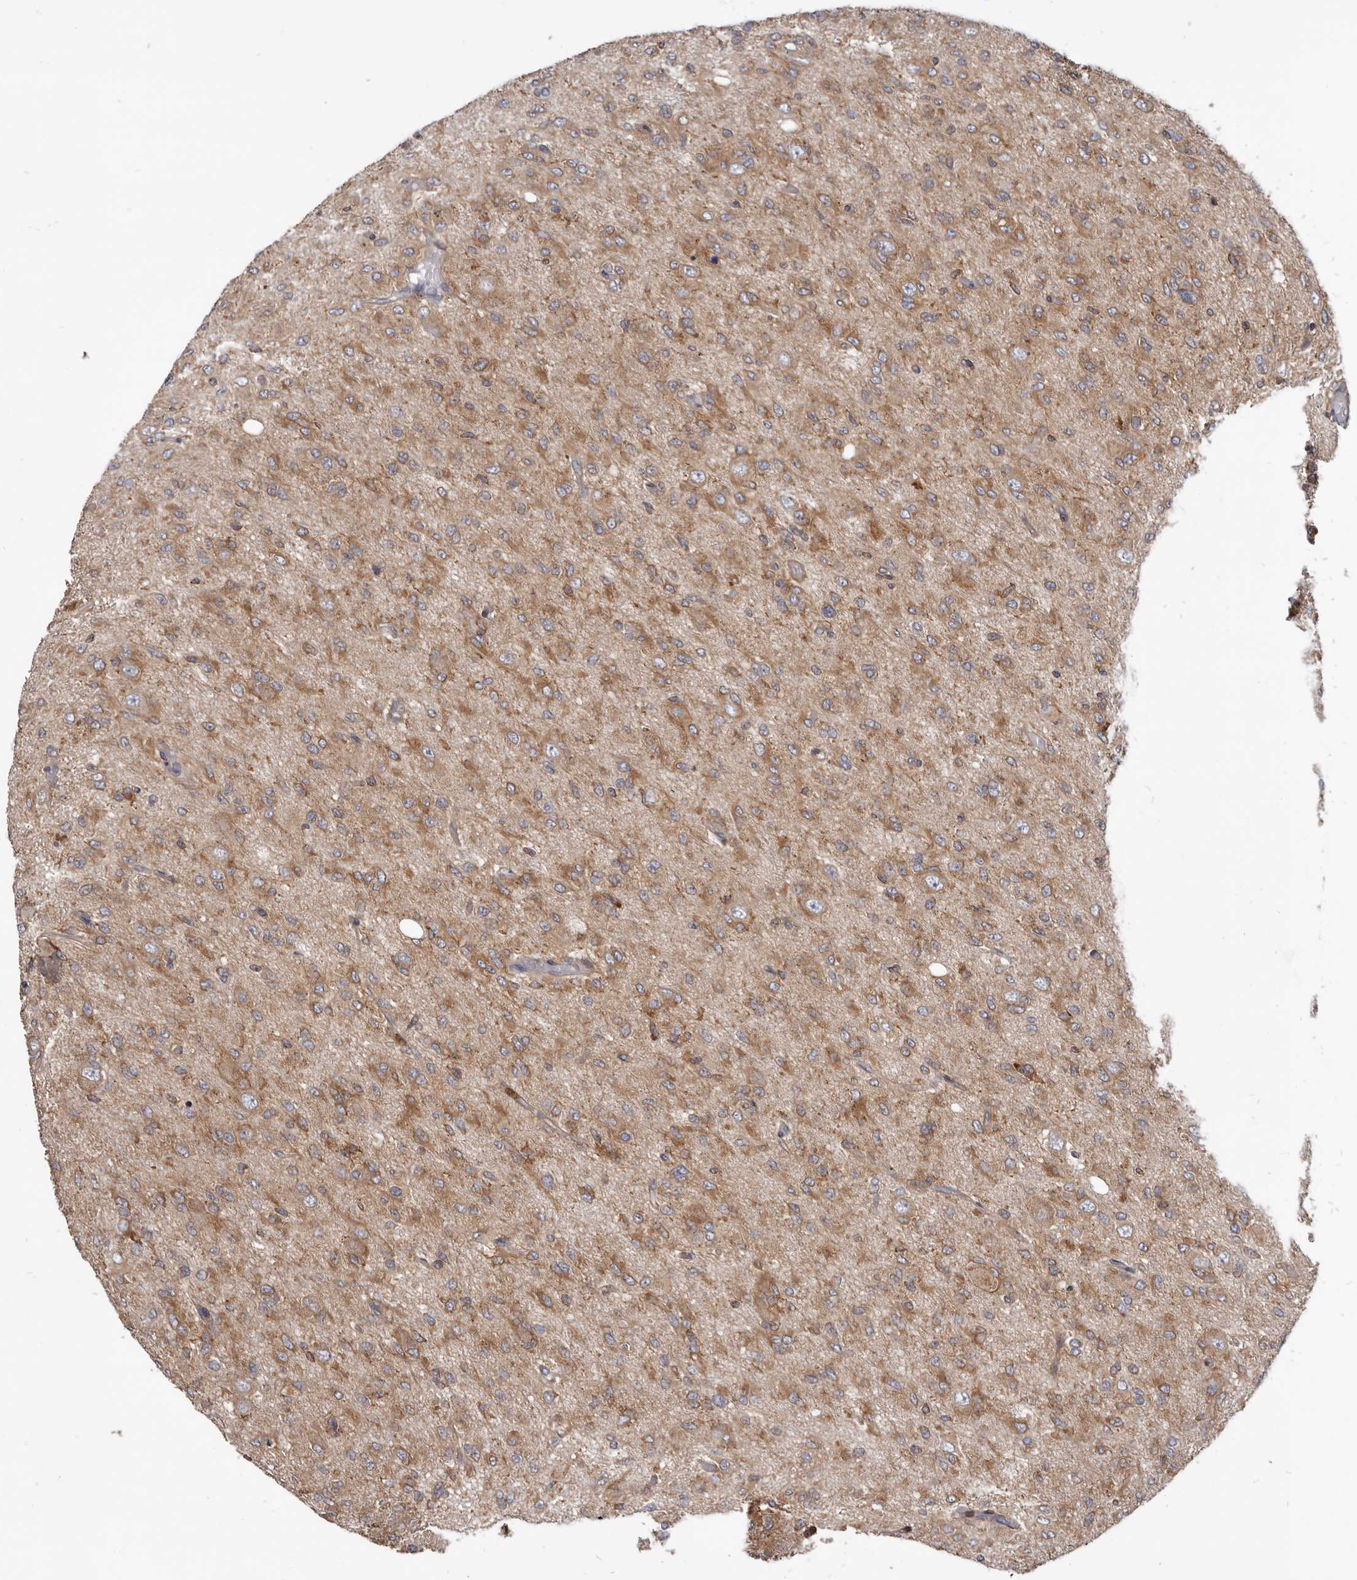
{"staining": {"intensity": "moderate", "quantity": ">75%", "location": "cytoplasmic/membranous"}, "tissue": "glioma", "cell_type": "Tumor cells", "image_type": "cancer", "snomed": [{"axis": "morphology", "description": "Glioma, malignant, High grade"}, {"axis": "topography", "description": "Brain"}], "caption": "Moderate cytoplasmic/membranous expression for a protein is appreciated in about >75% of tumor cells of malignant glioma (high-grade) using immunohistochemistry (IHC).", "gene": "CBL", "patient": {"sex": "female", "age": 59}}